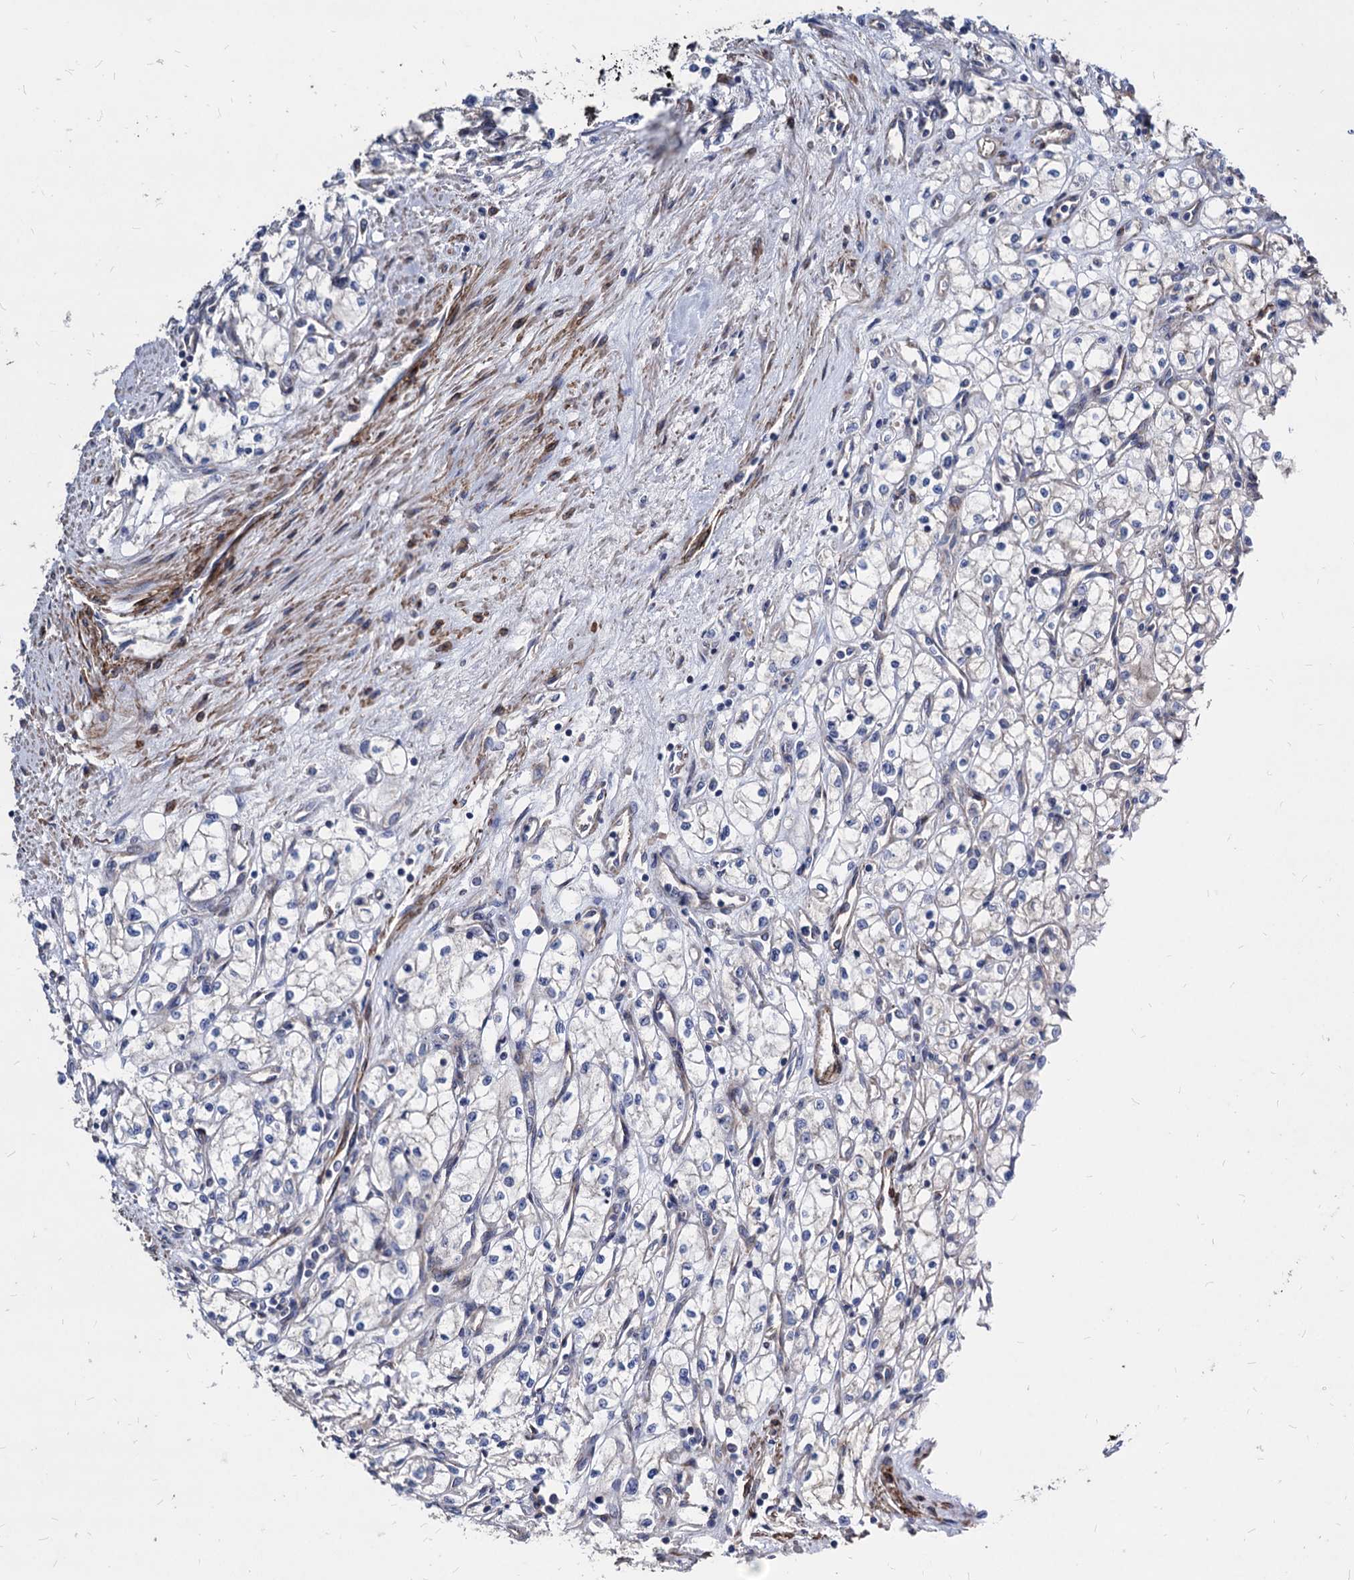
{"staining": {"intensity": "negative", "quantity": "none", "location": "none"}, "tissue": "renal cancer", "cell_type": "Tumor cells", "image_type": "cancer", "snomed": [{"axis": "morphology", "description": "Adenocarcinoma, NOS"}, {"axis": "topography", "description": "Kidney"}], "caption": "Immunohistochemical staining of human renal cancer exhibits no significant expression in tumor cells. The staining was performed using DAB to visualize the protein expression in brown, while the nuclei were stained in blue with hematoxylin (Magnification: 20x).", "gene": "WDR11", "patient": {"sex": "male", "age": 59}}